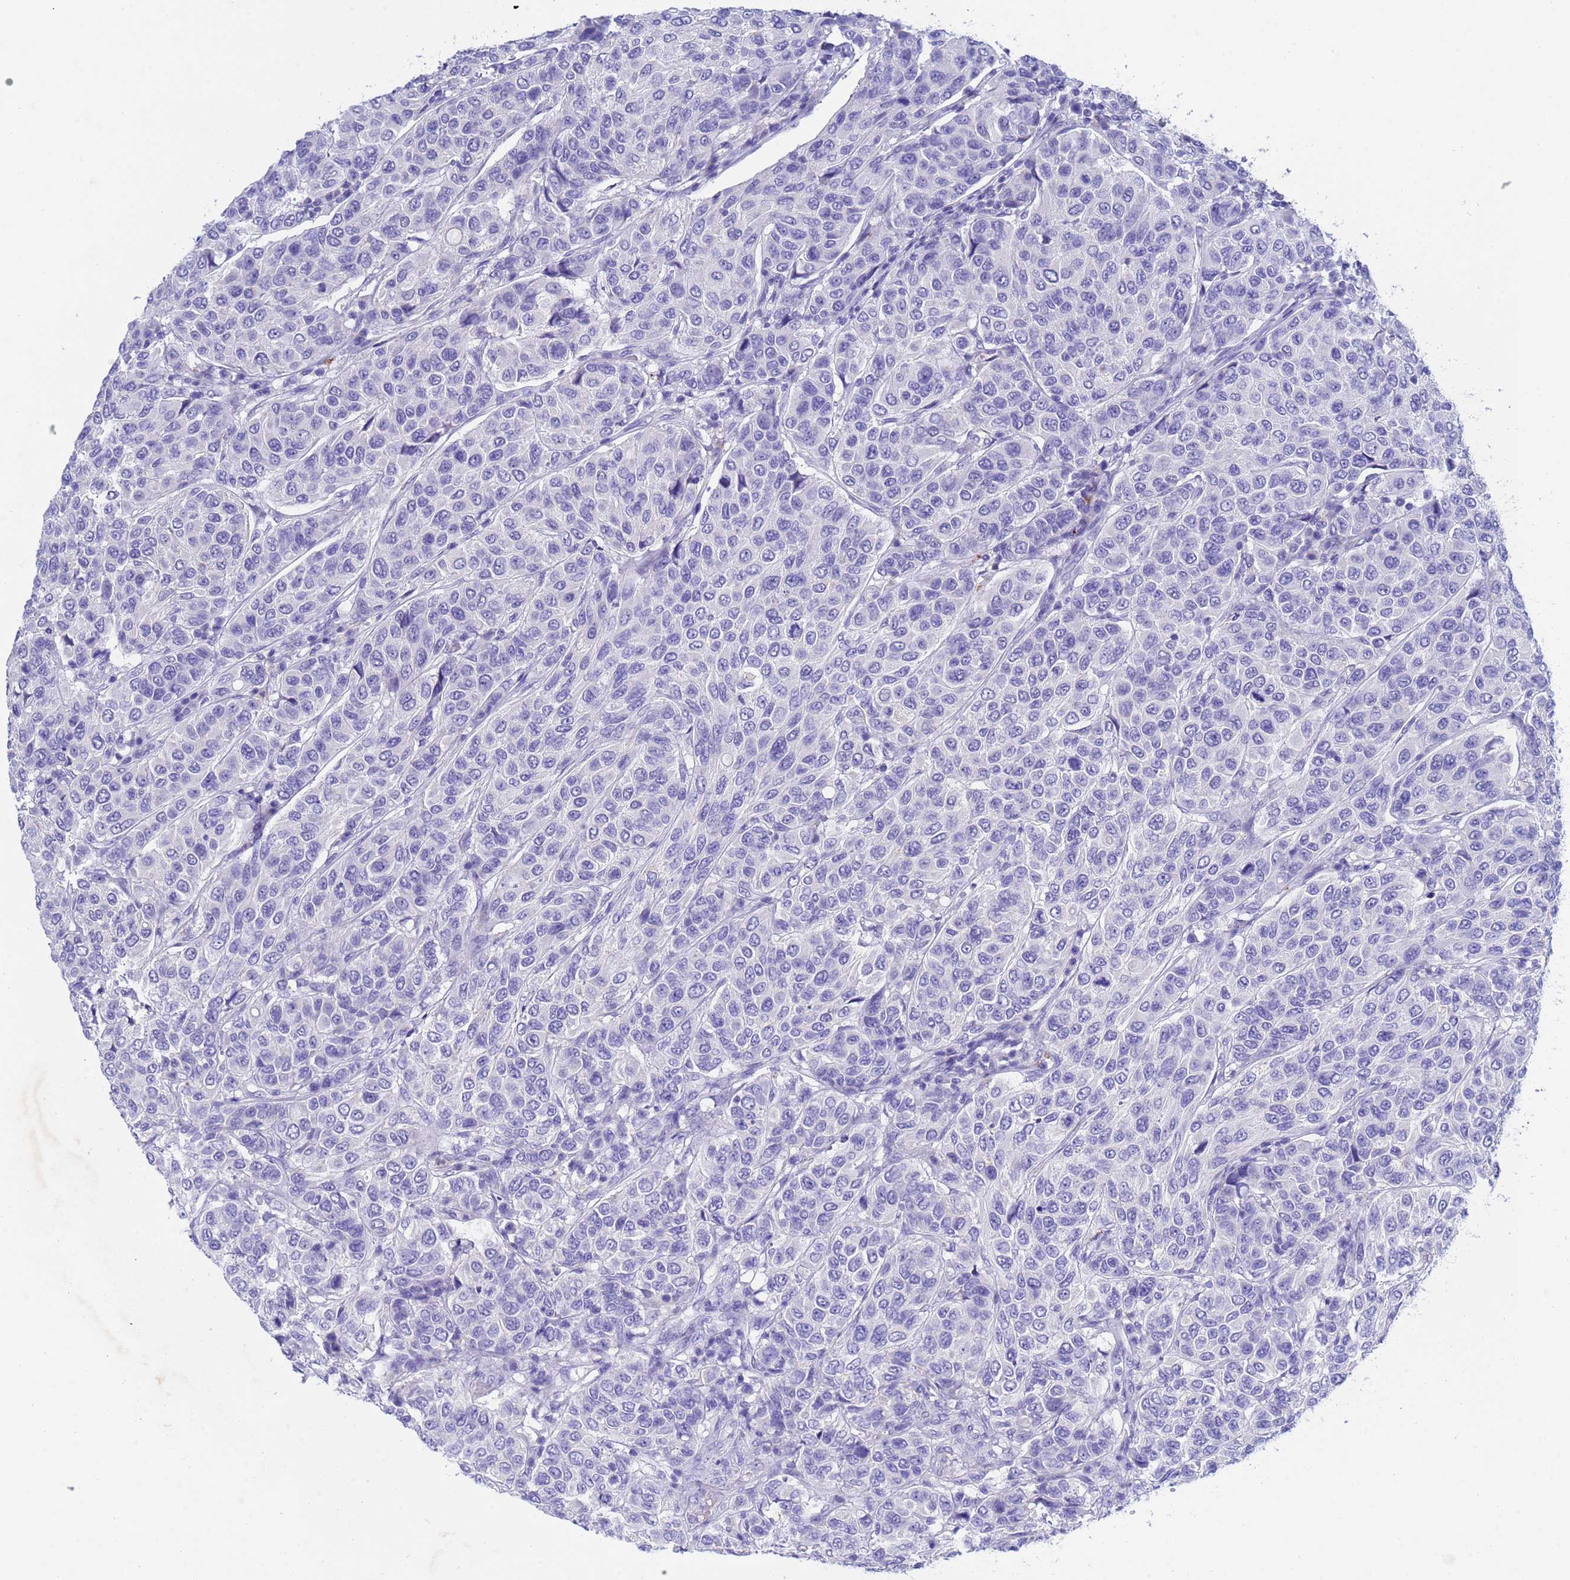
{"staining": {"intensity": "negative", "quantity": "none", "location": "none"}, "tissue": "breast cancer", "cell_type": "Tumor cells", "image_type": "cancer", "snomed": [{"axis": "morphology", "description": "Duct carcinoma"}, {"axis": "topography", "description": "Breast"}], "caption": "This is a micrograph of IHC staining of breast cancer, which shows no expression in tumor cells. (Brightfield microscopy of DAB immunohistochemistry (IHC) at high magnification).", "gene": "CSTB", "patient": {"sex": "female", "age": 55}}